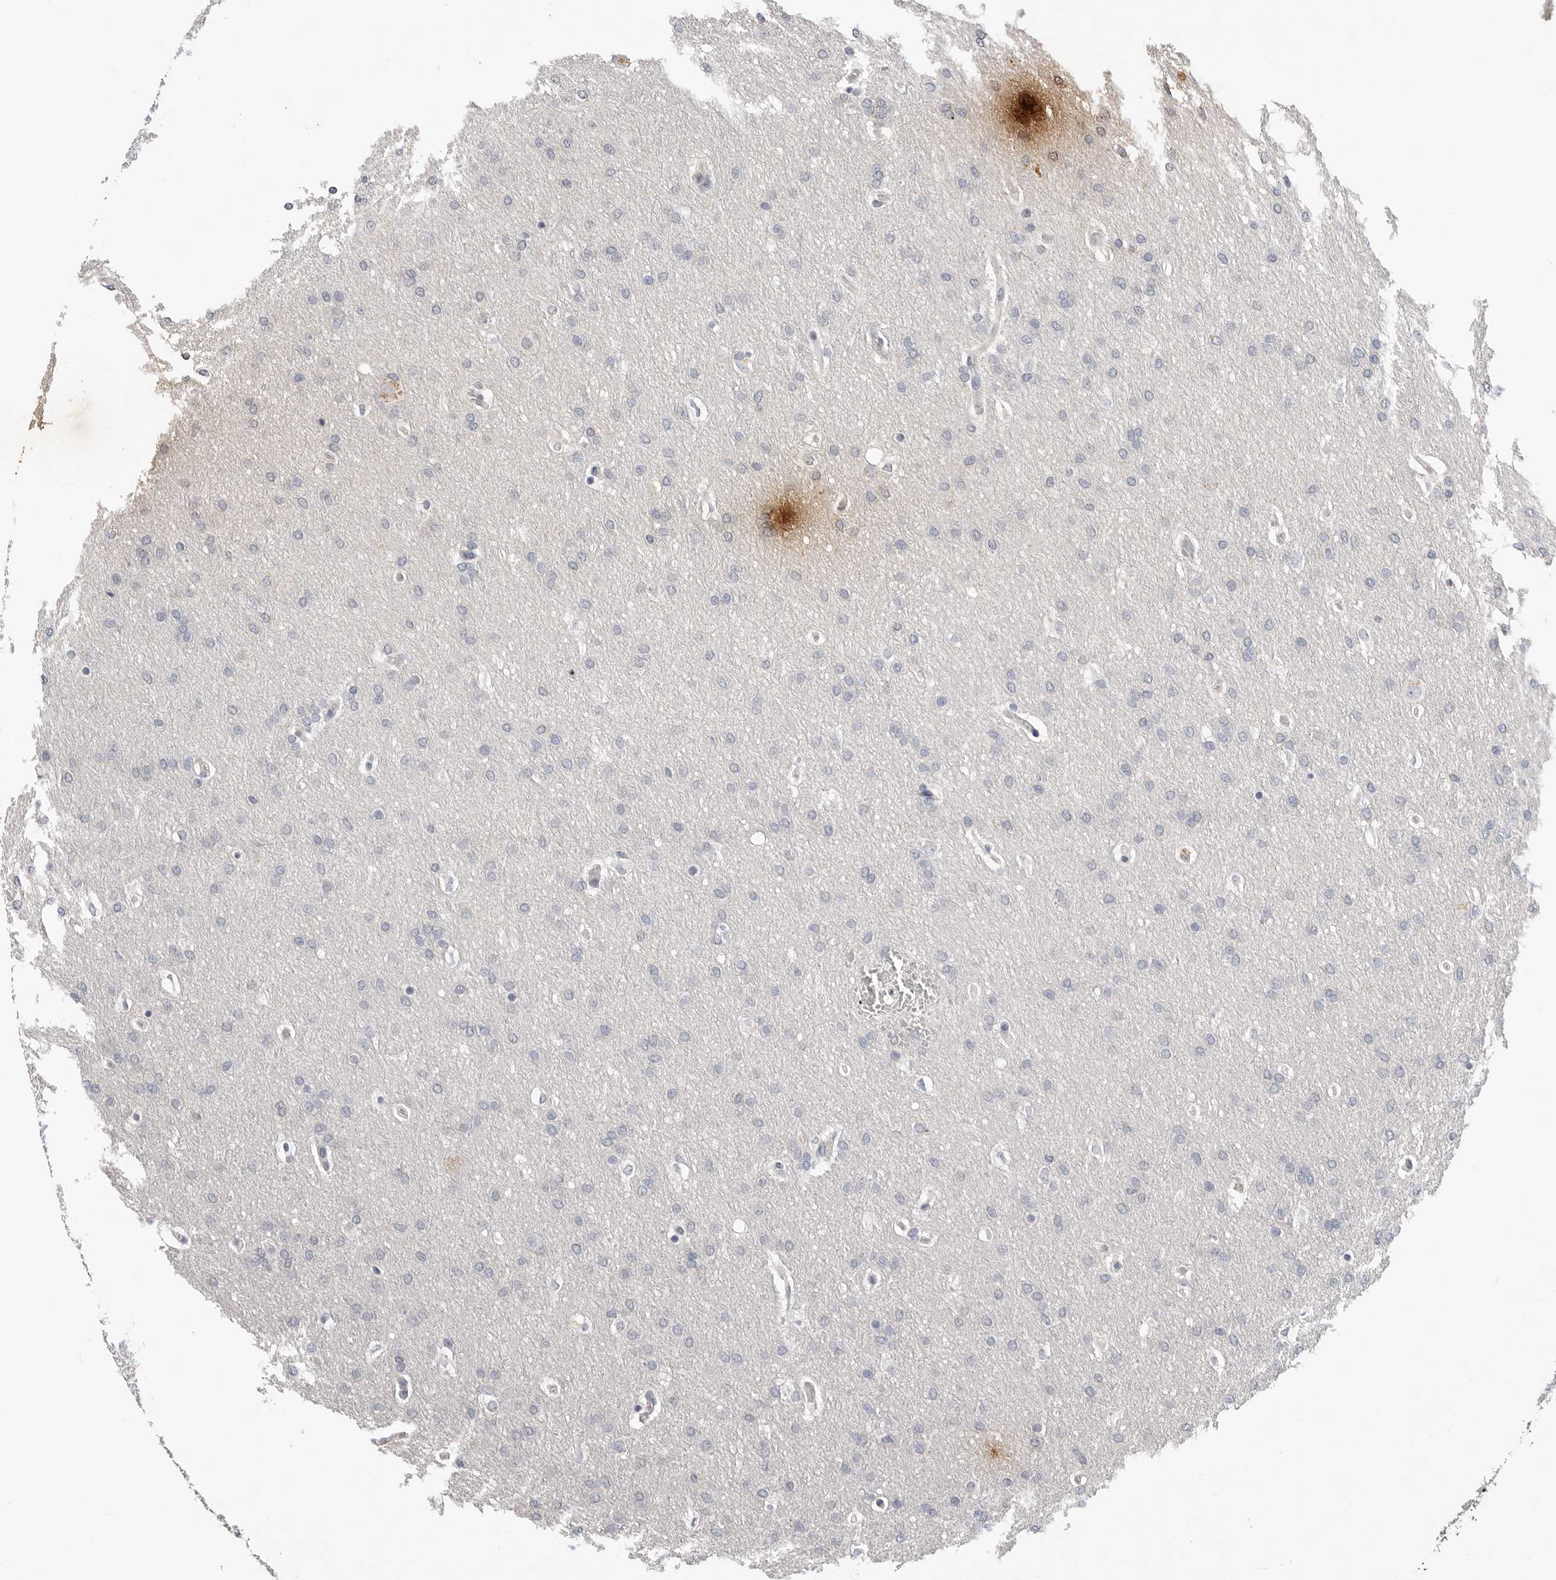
{"staining": {"intensity": "negative", "quantity": "none", "location": "none"}, "tissue": "glioma", "cell_type": "Tumor cells", "image_type": "cancer", "snomed": [{"axis": "morphology", "description": "Glioma, malignant, Low grade"}, {"axis": "topography", "description": "Brain"}], "caption": "Immunohistochemistry (IHC) histopathology image of glioma stained for a protein (brown), which exhibits no staining in tumor cells.", "gene": "LTBR", "patient": {"sex": "female", "age": 37}}